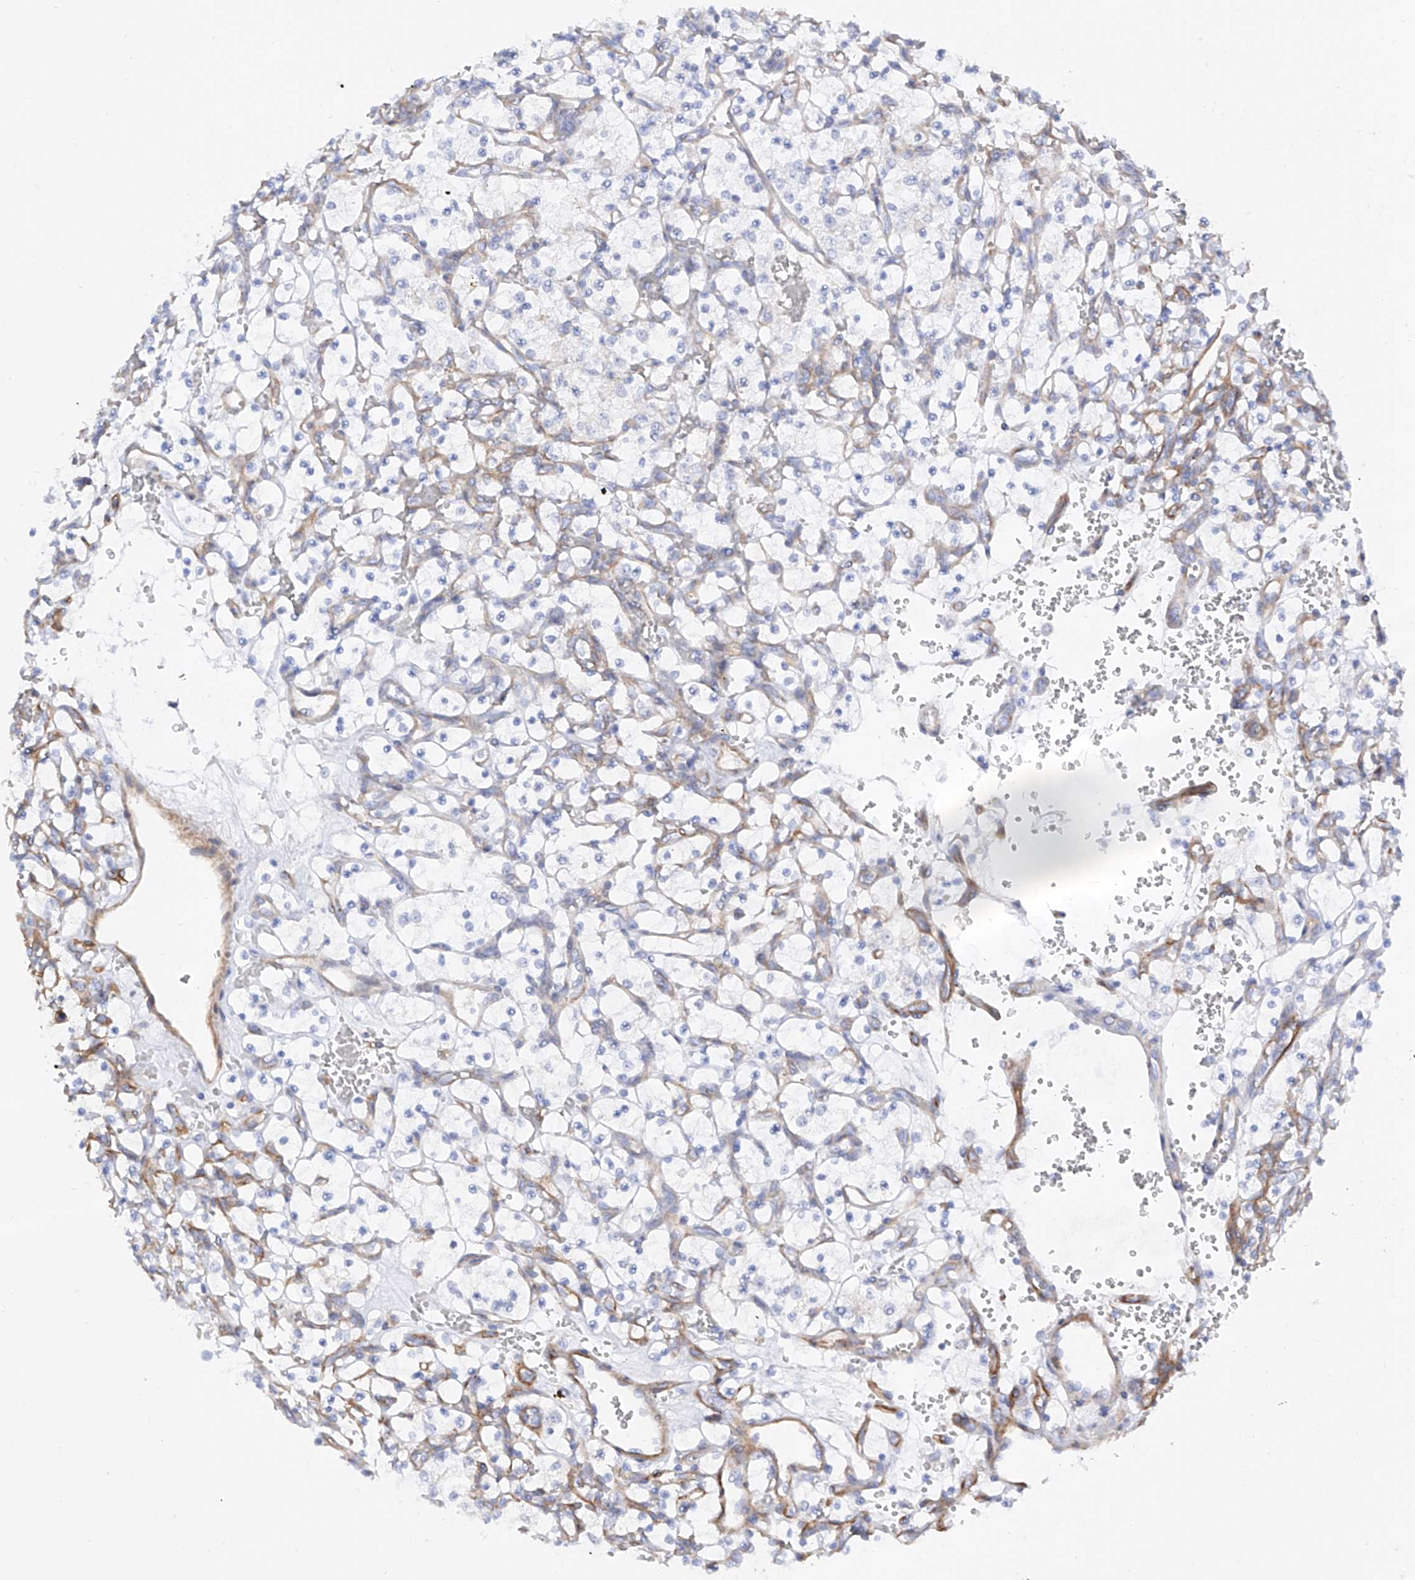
{"staining": {"intensity": "negative", "quantity": "none", "location": "none"}, "tissue": "renal cancer", "cell_type": "Tumor cells", "image_type": "cancer", "snomed": [{"axis": "morphology", "description": "Adenocarcinoma, NOS"}, {"axis": "topography", "description": "Kidney"}], "caption": "An image of adenocarcinoma (renal) stained for a protein reveals no brown staining in tumor cells.", "gene": "LCA5", "patient": {"sex": "female", "age": 69}}